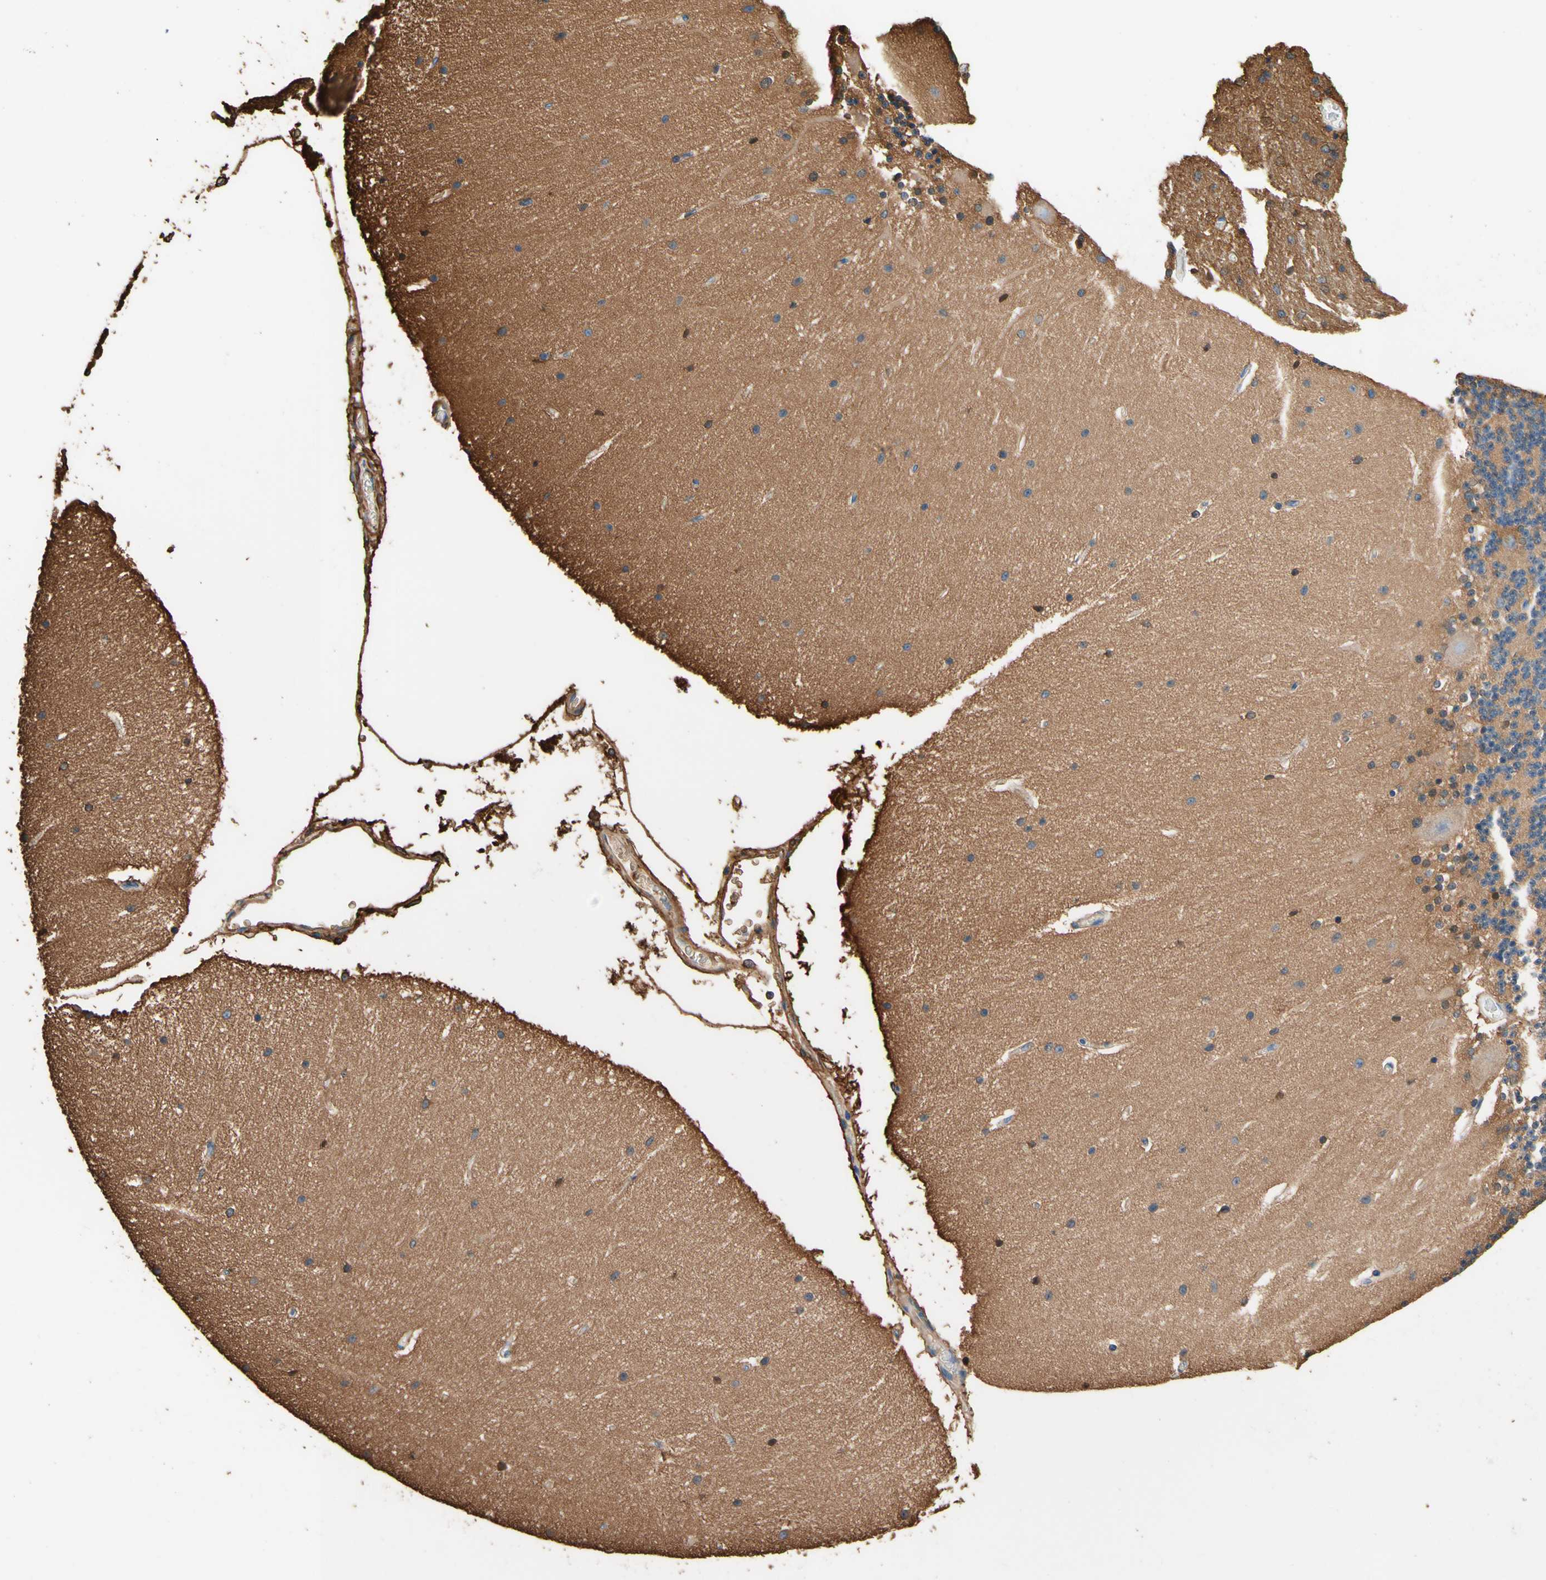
{"staining": {"intensity": "negative", "quantity": "none", "location": "none"}, "tissue": "cerebellum", "cell_type": "Cells in granular layer", "image_type": "normal", "snomed": [{"axis": "morphology", "description": "Normal tissue, NOS"}, {"axis": "topography", "description": "Cerebellum"}], "caption": "IHC histopathology image of unremarkable human cerebellum stained for a protein (brown), which displays no staining in cells in granular layer.", "gene": "DPYSL3", "patient": {"sex": "female", "age": 54}}